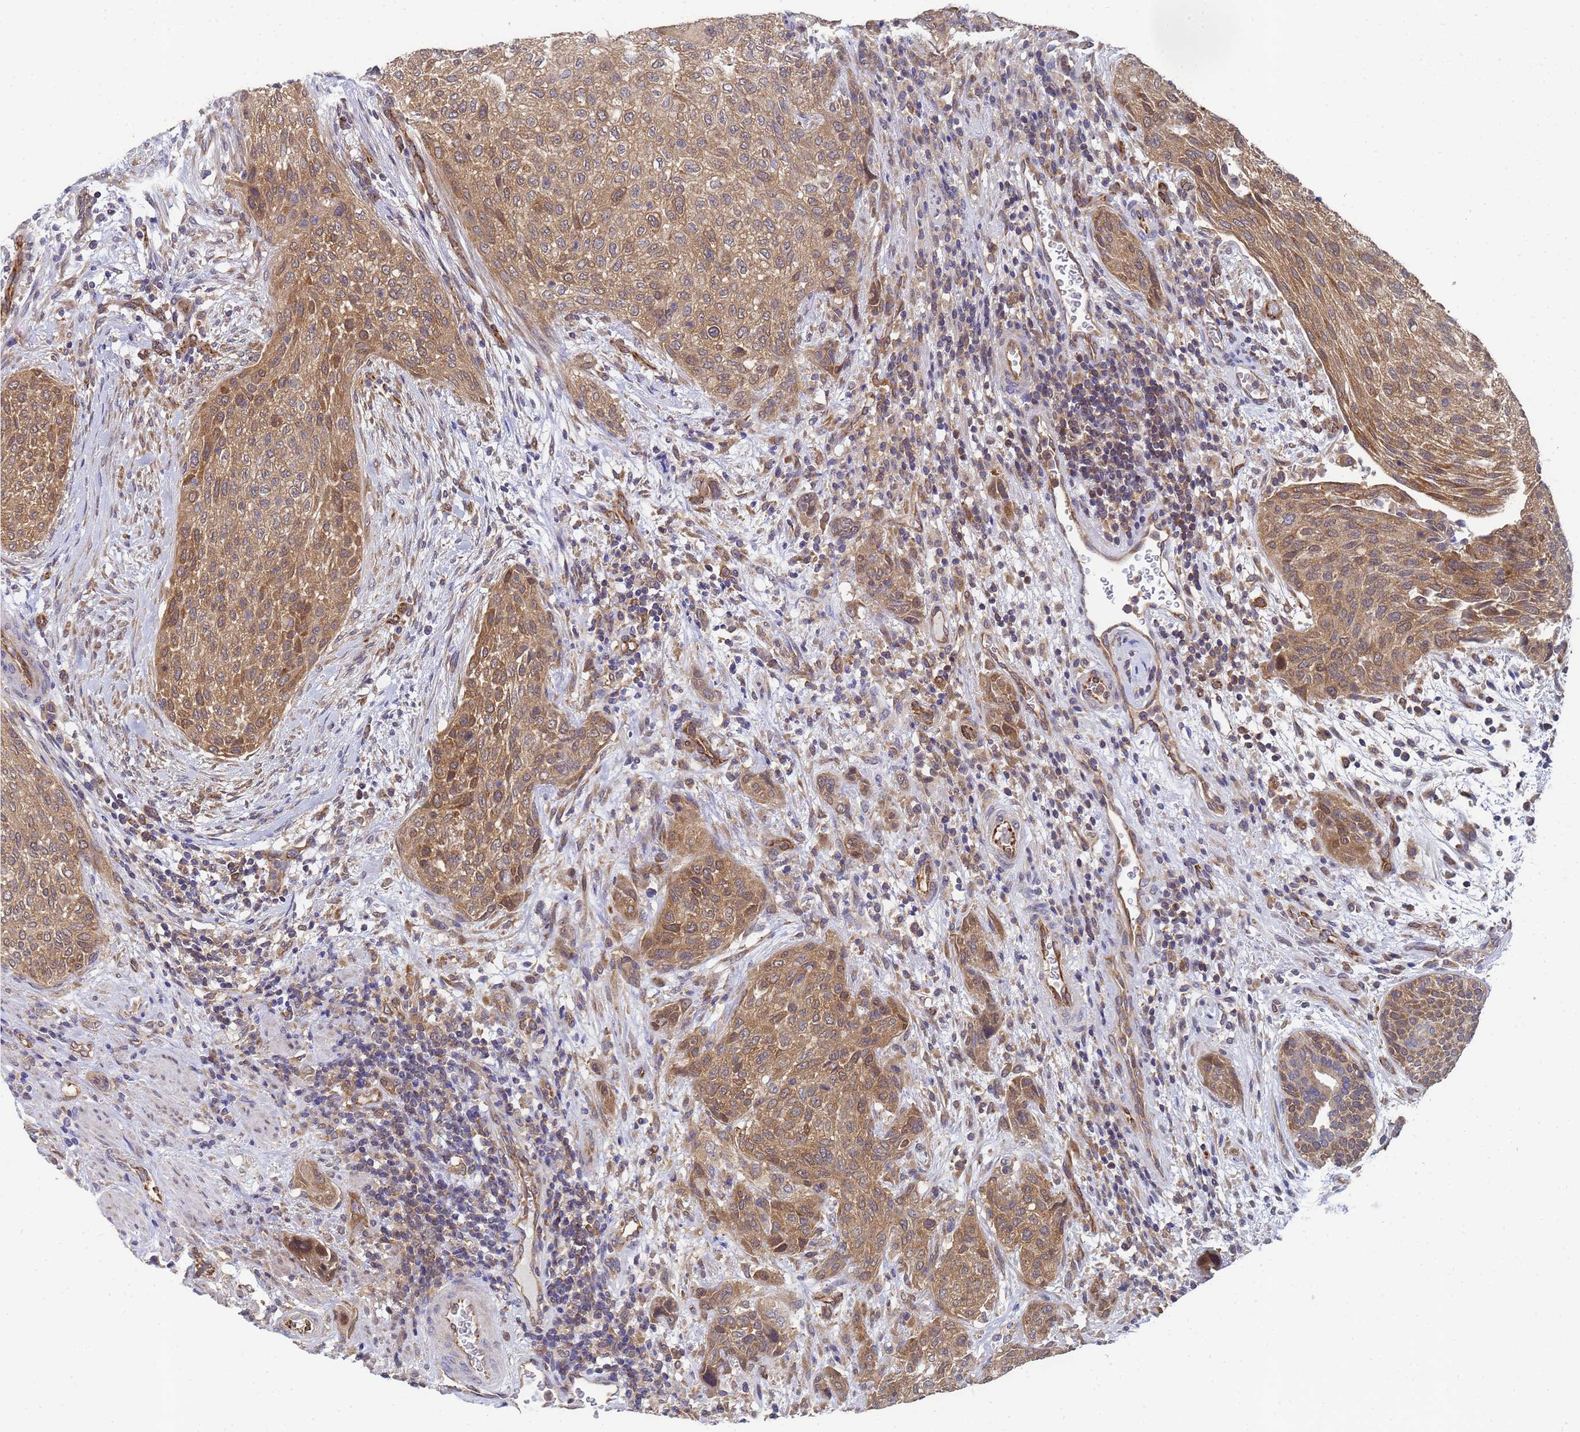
{"staining": {"intensity": "moderate", "quantity": ">75%", "location": "cytoplasmic/membranous"}, "tissue": "urothelial cancer", "cell_type": "Tumor cells", "image_type": "cancer", "snomed": [{"axis": "morphology", "description": "Urothelial carcinoma, High grade"}, {"axis": "topography", "description": "Urinary bladder"}], "caption": "This micrograph shows immunohistochemistry (IHC) staining of human urothelial cancer, with medium moderate cytoplasmic/membranous staining in about >75% of tumor cells.", "gene": "ALS2CL", "patient": {"sex": "male", "age": 35}}